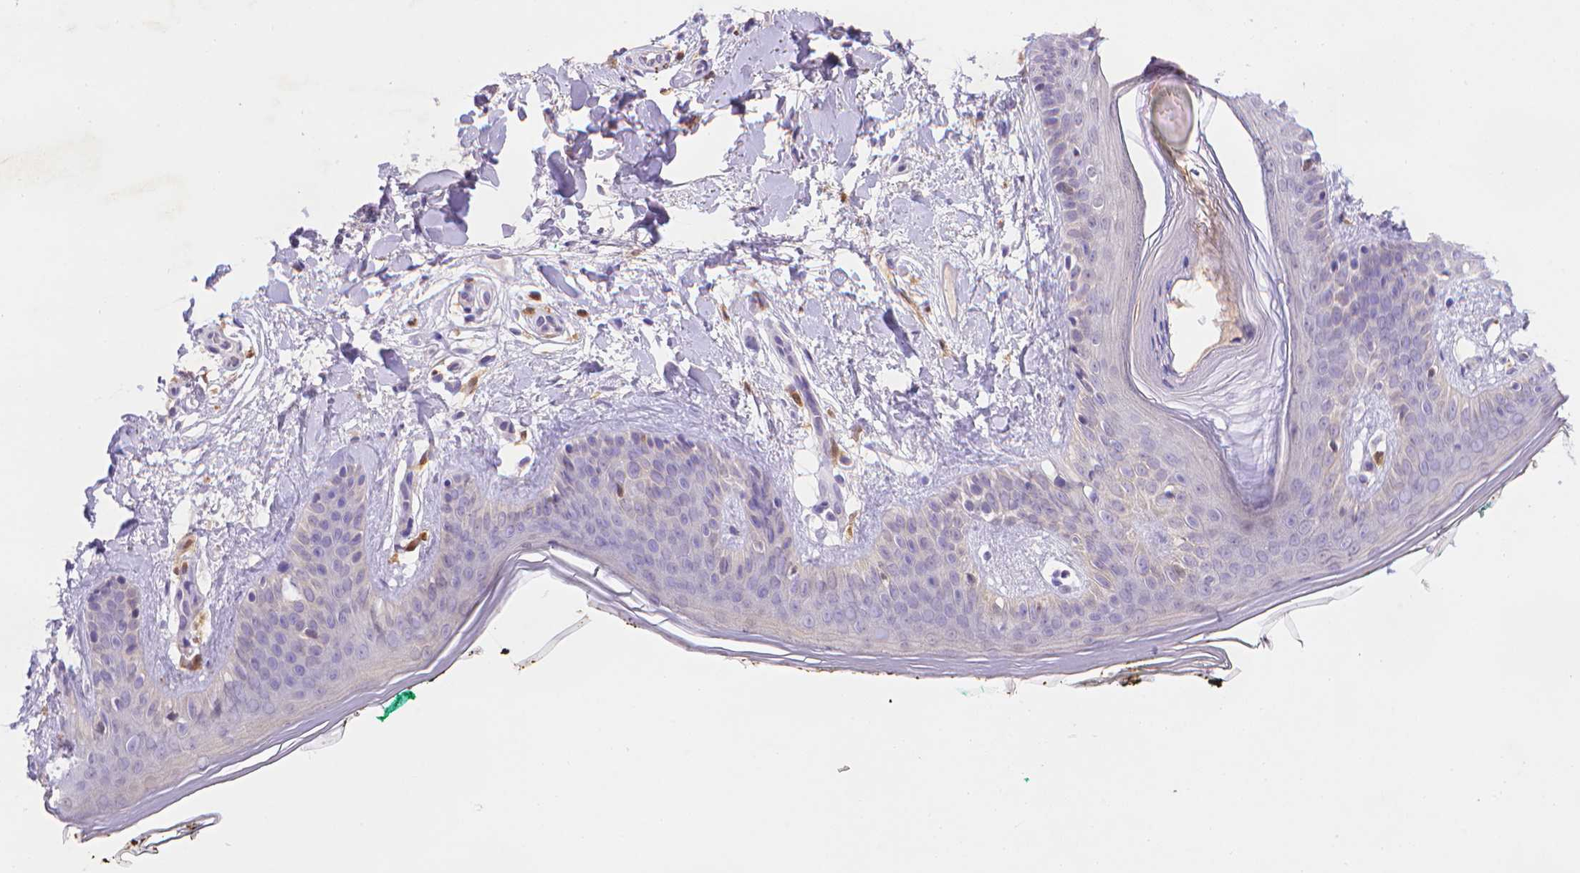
{"staining": {"intensity": "negative", "quantity": "none", "location": "none"}, "tissue": "skin", "cell_type": "Fibroblasts", "image_type": "normal", "snomed": [{"axis": "morphology", "description": "Normal tissue, NOS"}, {"axis": "topography", "description": "Skin"}], "caption": "Benign skin was stained to show a protein in brown. There is no significant expression in fibroblasts. The staining was performed using DAB (3,3'-diaminobenzidine) to visualize the protein expression in brown, while the nuclei were stained in blue with hematoxylin (Magnification: 20x).", "gene": "FGD2", "patient": {"sex": "female", "age": 34}}